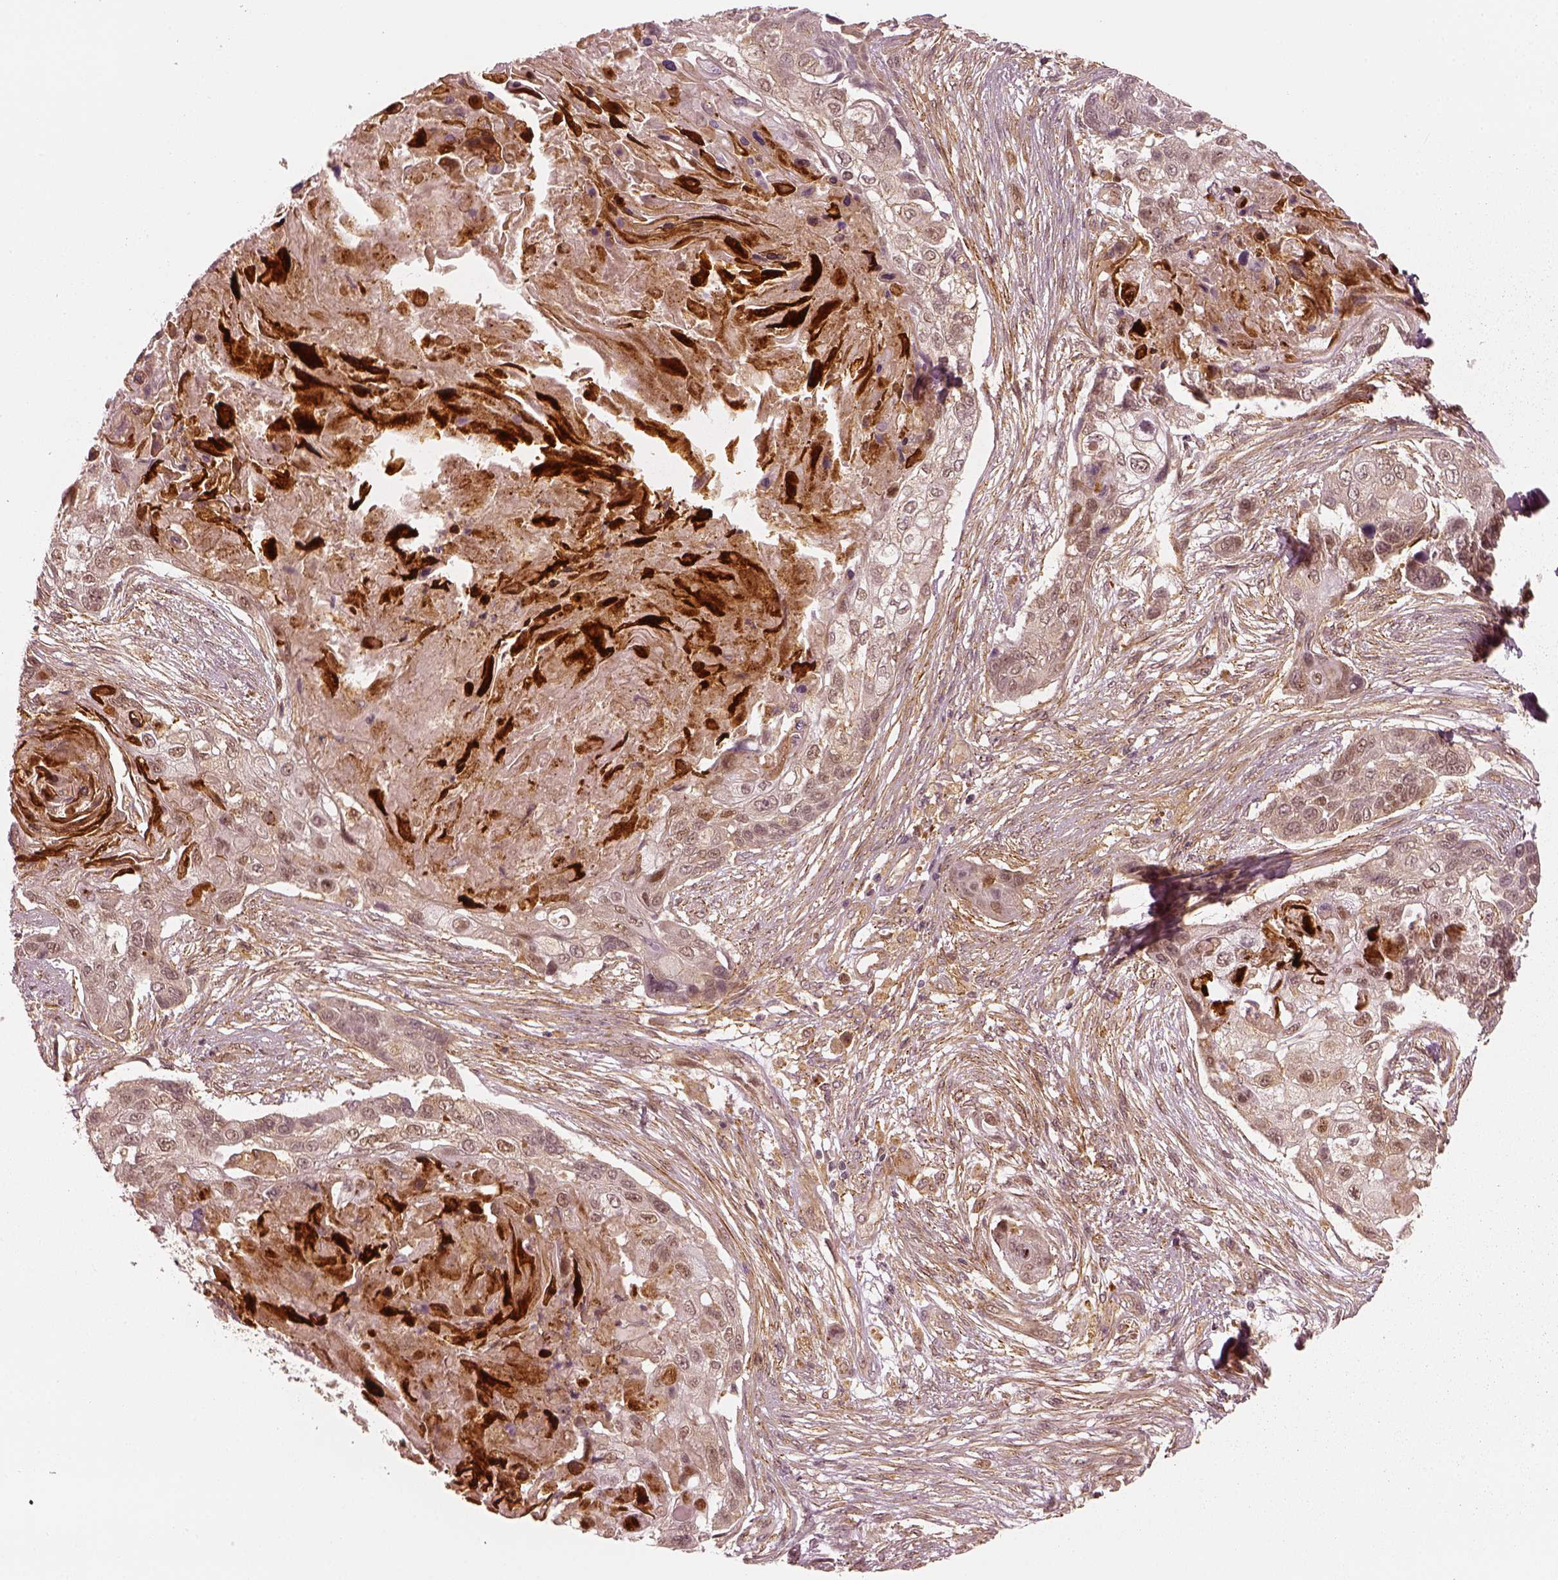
{"staining": {"intensity": "weak", "quantity": "25%-75%", "location": "cytoplasmic/membranous"}, "tissue": "lung cancer", "cell_type": "Tumor cells", "image_type": "cancer", "snomed": [{"axis": "morphology", "description": "Squamous cell carcinoma, NOS"}, {"axis": "topography", "description": "Lung"}], "caption": "Weak cytoplasmic/membranous protein staining is identified in about 25%-75% of tumor cells in lung cancer. Using DAB (brown) and hematoxylin (blue) stains, captured at high magnification using brightfield microscopy.", "gene": "SLC12A9", "patient": {"sex": "male", "age": 69}}